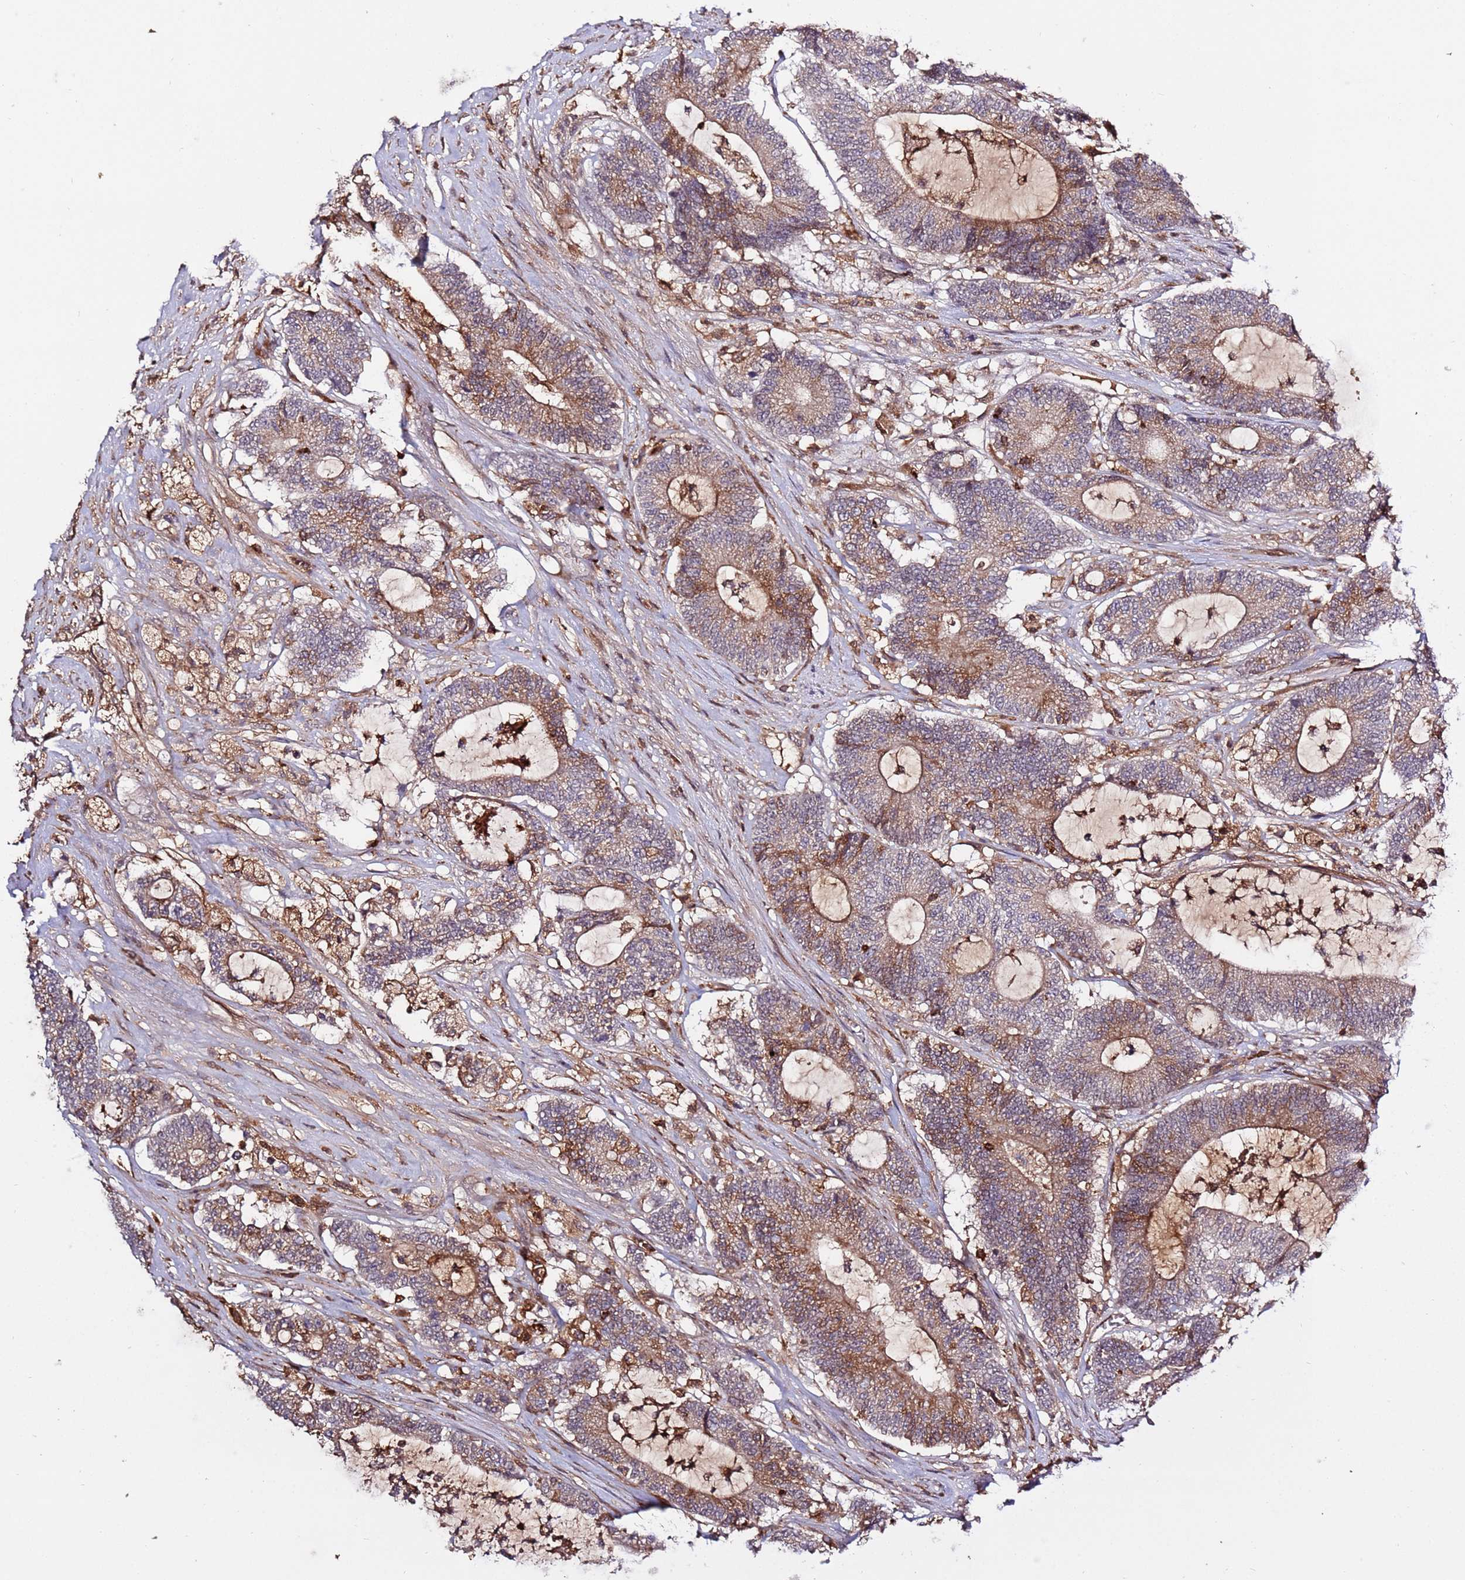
{"staining": {"intensity": "moderate", "quantity": ">75%", "location": "cytoplasmic/membranous"}, "tissue": "colorectal cancer", "cell_type": "Tumor cells", "image_type": "cancer", "snomed": [{"axis": "morphology", "description": "Adenocarcinoma, NOS"}, {"axis": "topography", "description": "Colon"}], "caption": "This micrograph displays colorectal cancer stained with immunohistochemistry to label a protein in brown. The cytoplasmic/membranous of tumor cells show moderate positivity for the protein. Nuclei are counter-stained blue.", "gene": "ZNF624", "patient": {"sex": "female", "age": 84}}